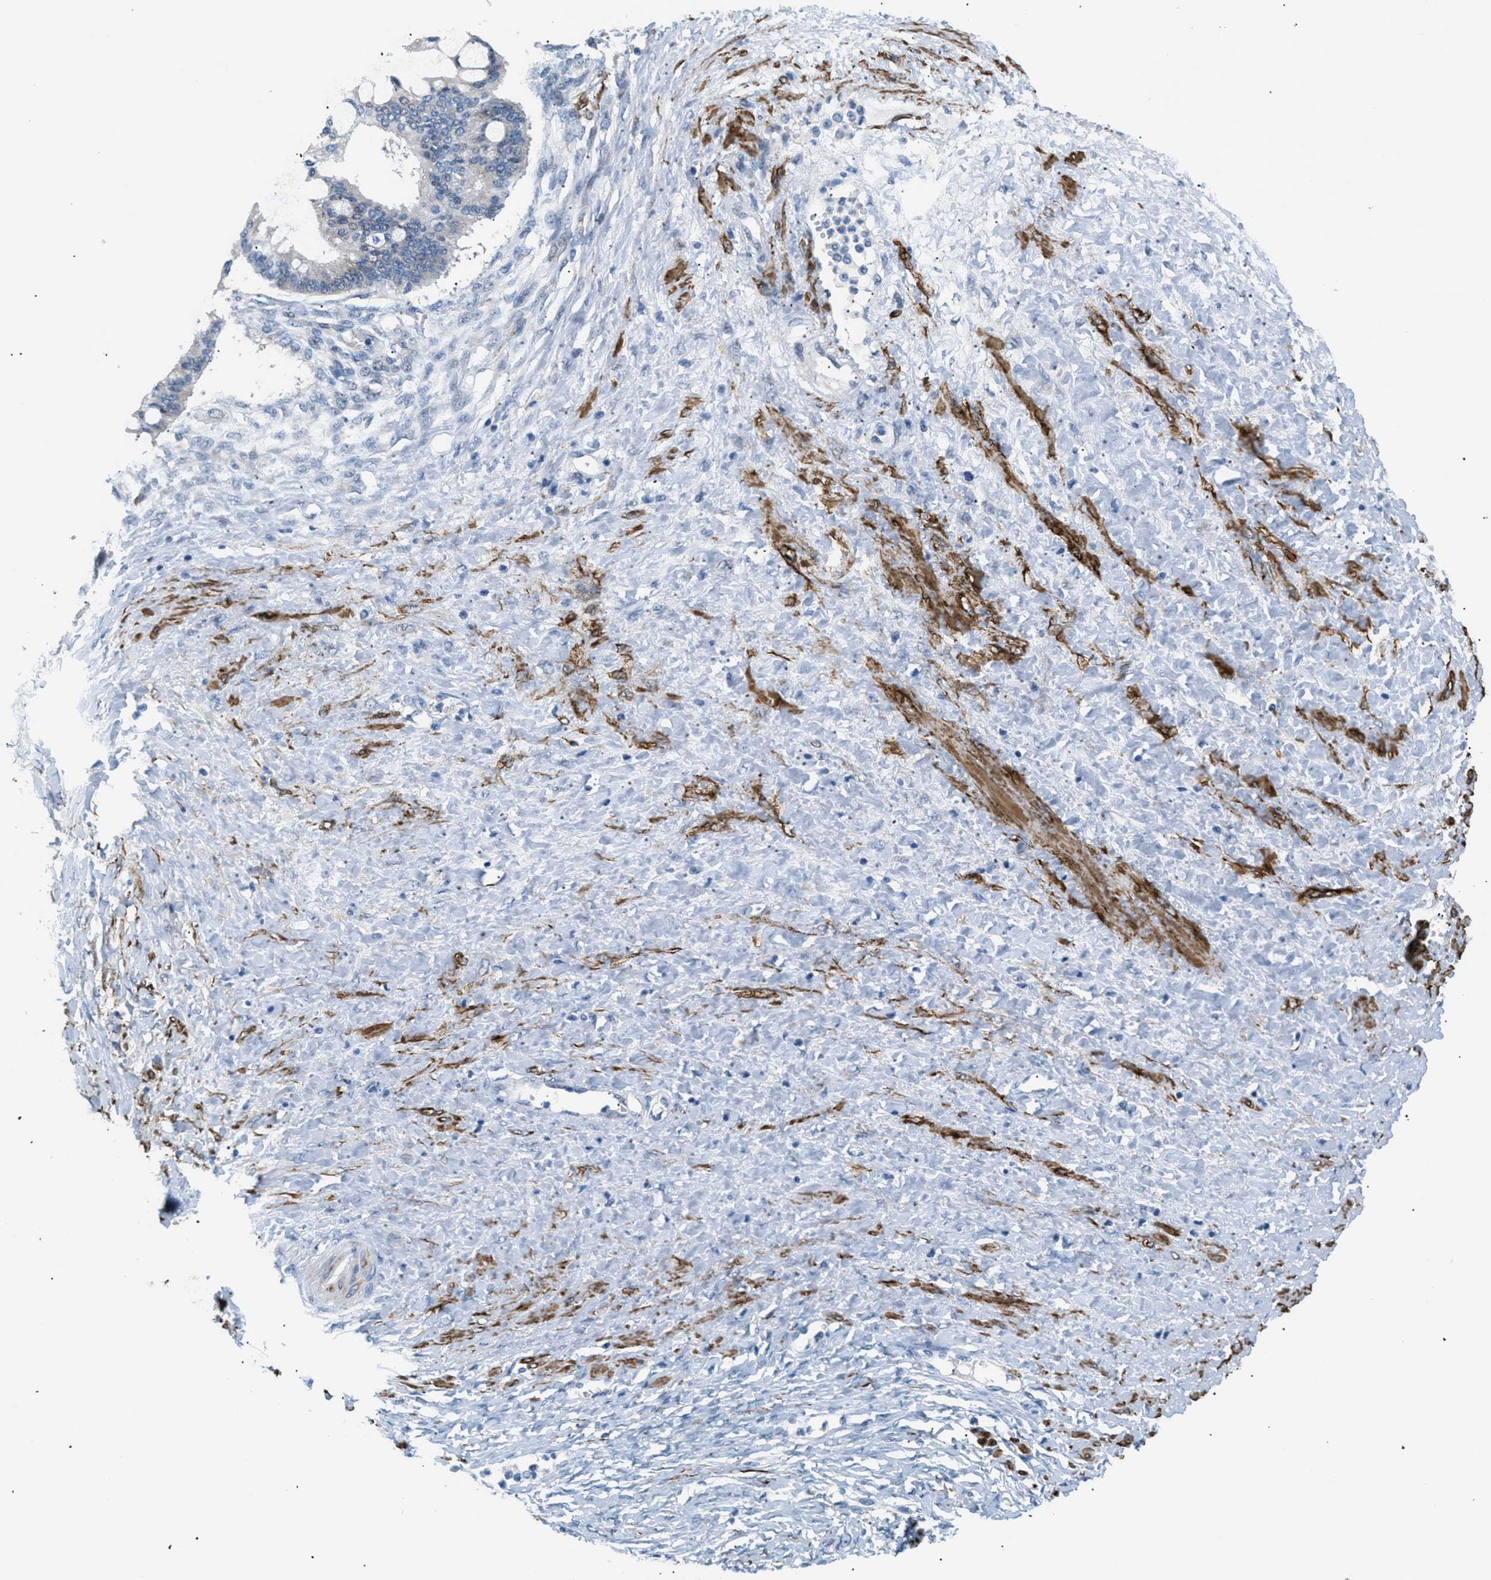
{"staining": {"intensity": "weak", "quantity": "<25%", "location": "cytoplasmic/membranous"}, "tissue": "ovarian cancer", "cell_type": "Tumor cells", "image_type": "cancer", "snomed": [{"axis": "morphology", "description": "Cystadenocarcinoma, mucinous, NOS"}, {"axis": "topography", "description": "Ovary"}], "caption": "This image is of mucinous cystadenocarcinoma (ovarian) stained with IHC to label a protein in brown with the nuclei are counter-stained blue. There is no staining in tumor cells.", "gene": "ICA1", "patient": {"sex": "female", "age": 73}}